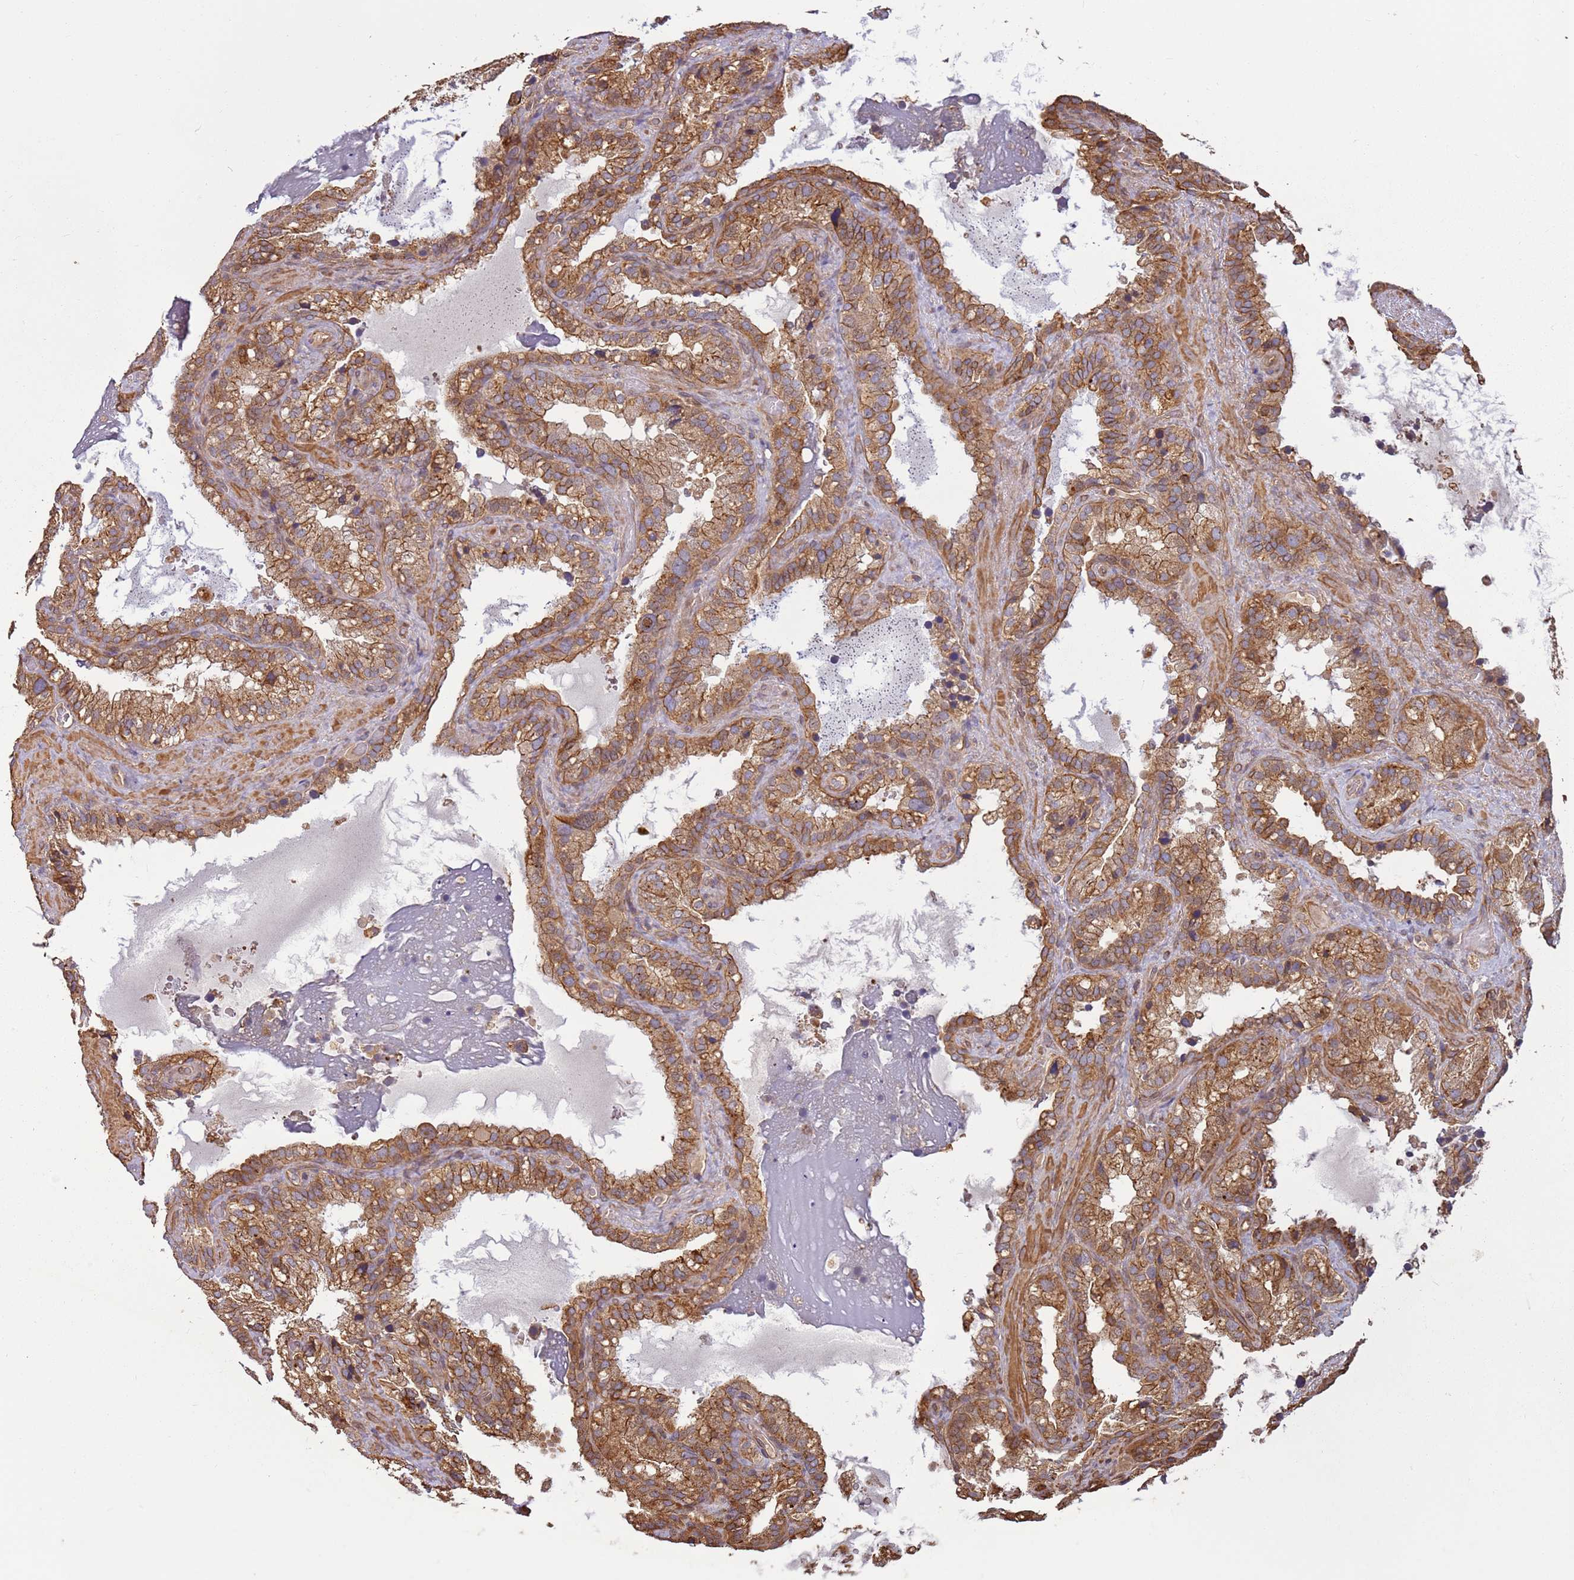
{"staining": {"intensity": "moderate", "quantity": ">75%", "location": "cytoplasmic/membranous"}, "tissue": "seminal vesicle", "cell_type": "Glandular cells", "image_type": "normal", "snomed": [{"axis": "morphology", "description": "Normal tissue, NOS"}, {"axis": "topography", "description": "Prostate"}, {"axis": "topography", "description": "Seminal veicle"}], "caption": "This is an image of immunohistochemistry staining of benign seminal vesicle, which shows moderate staining in the cytoplasmic/membranous of glandular cells.", "gene": "ACVR2A", "patient": {"sex": "male", "age": 68}}